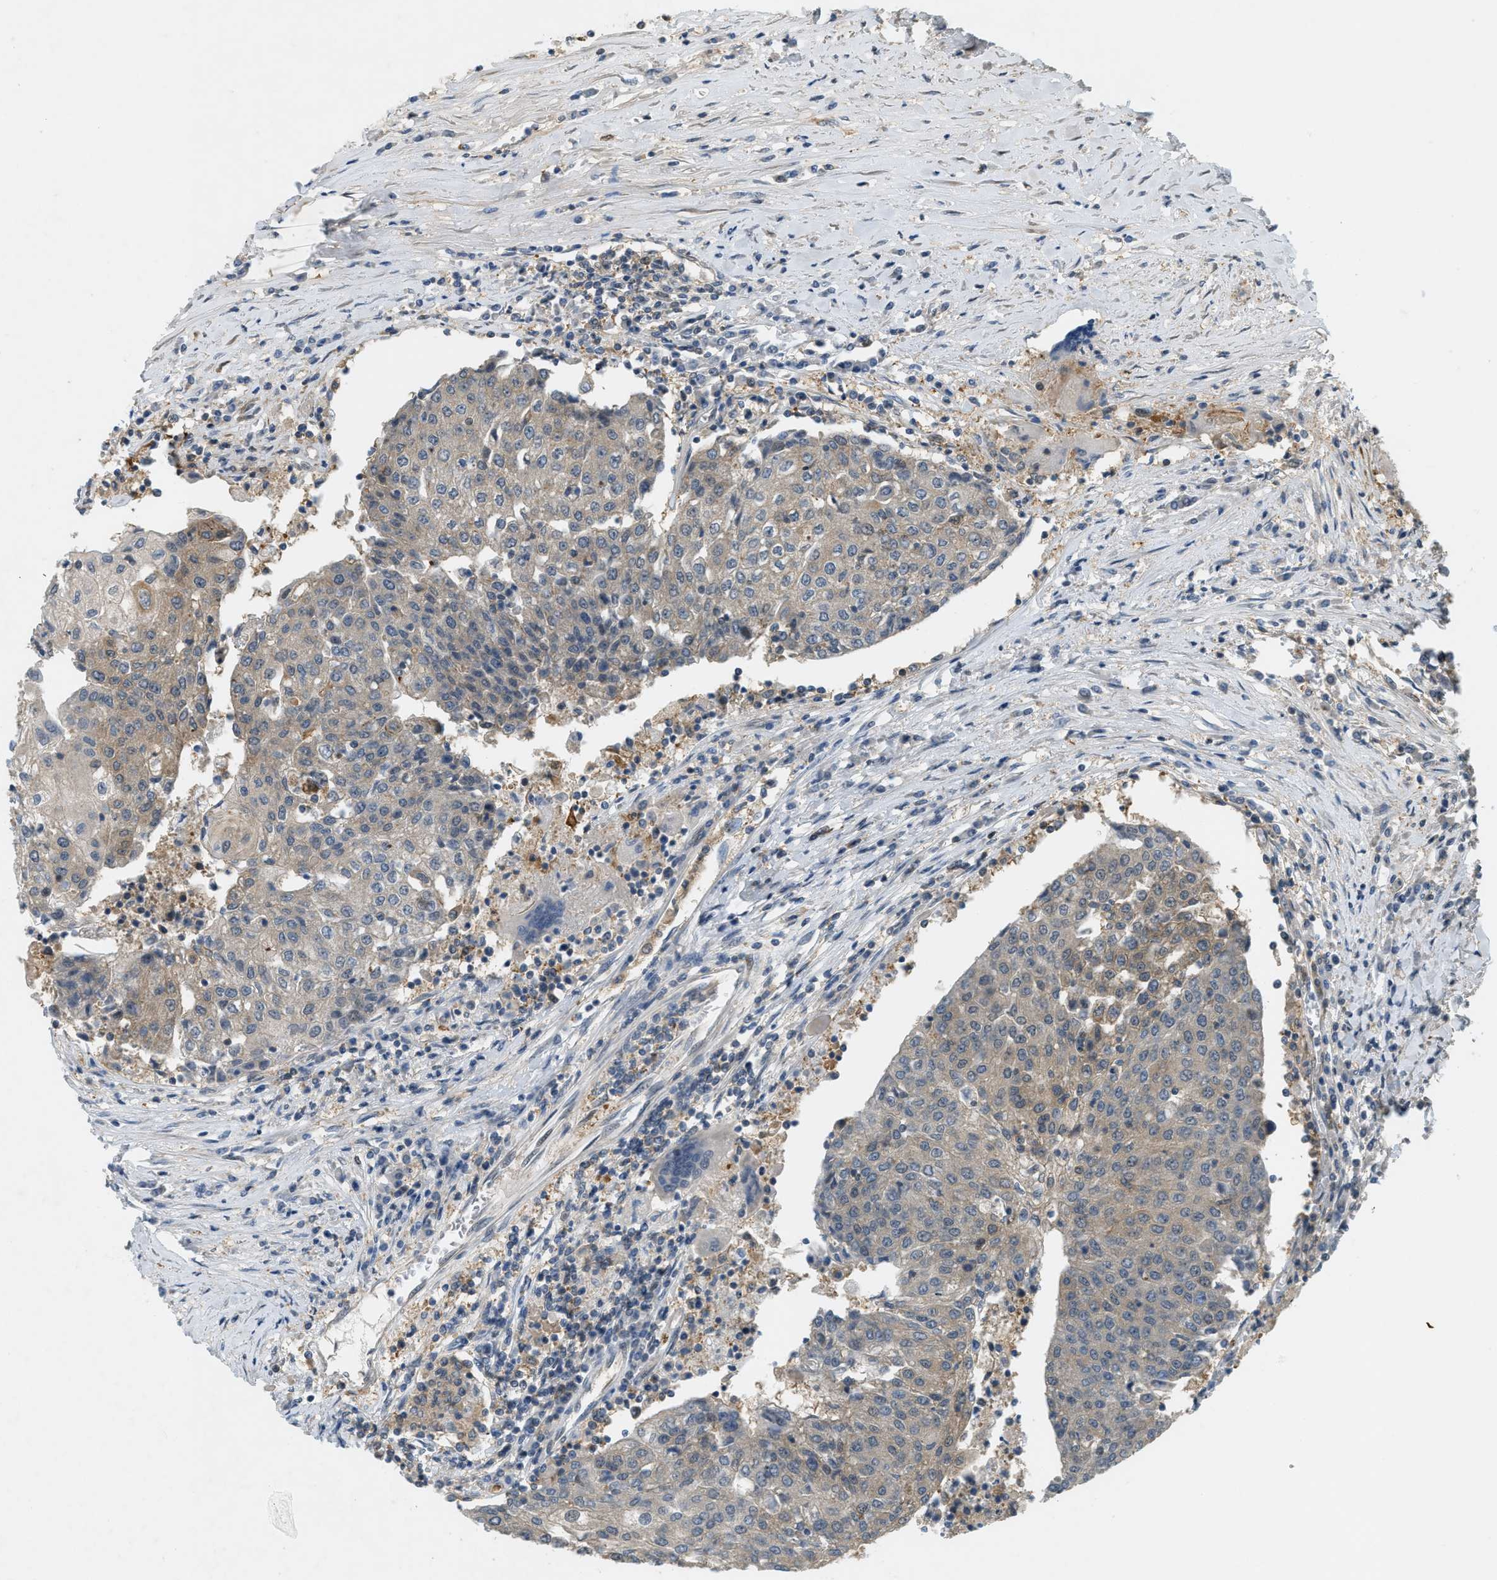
{"staining": {"intensity": "weak", "quantity": ">75%", "location": "cytoplasmic/membranous"}, "tissue": "urothelial cancer", "cell_type": "Tumor cells", "image_type": "cancer", "snomed": [{"axis": "morphology", "description": "Urothelial carcinoma, High grade"}, {"axis": "topography", "description": "Urinary bladder"}], "caption": "Human urothelial carcinoma (high-grade) stained for a protein (brown) displays weak cytoplasmic/membranous positive positivity in about >75% of tumor cells.", "gene": "PDCL3", "patient": {"sex": "female", "age": 85}}